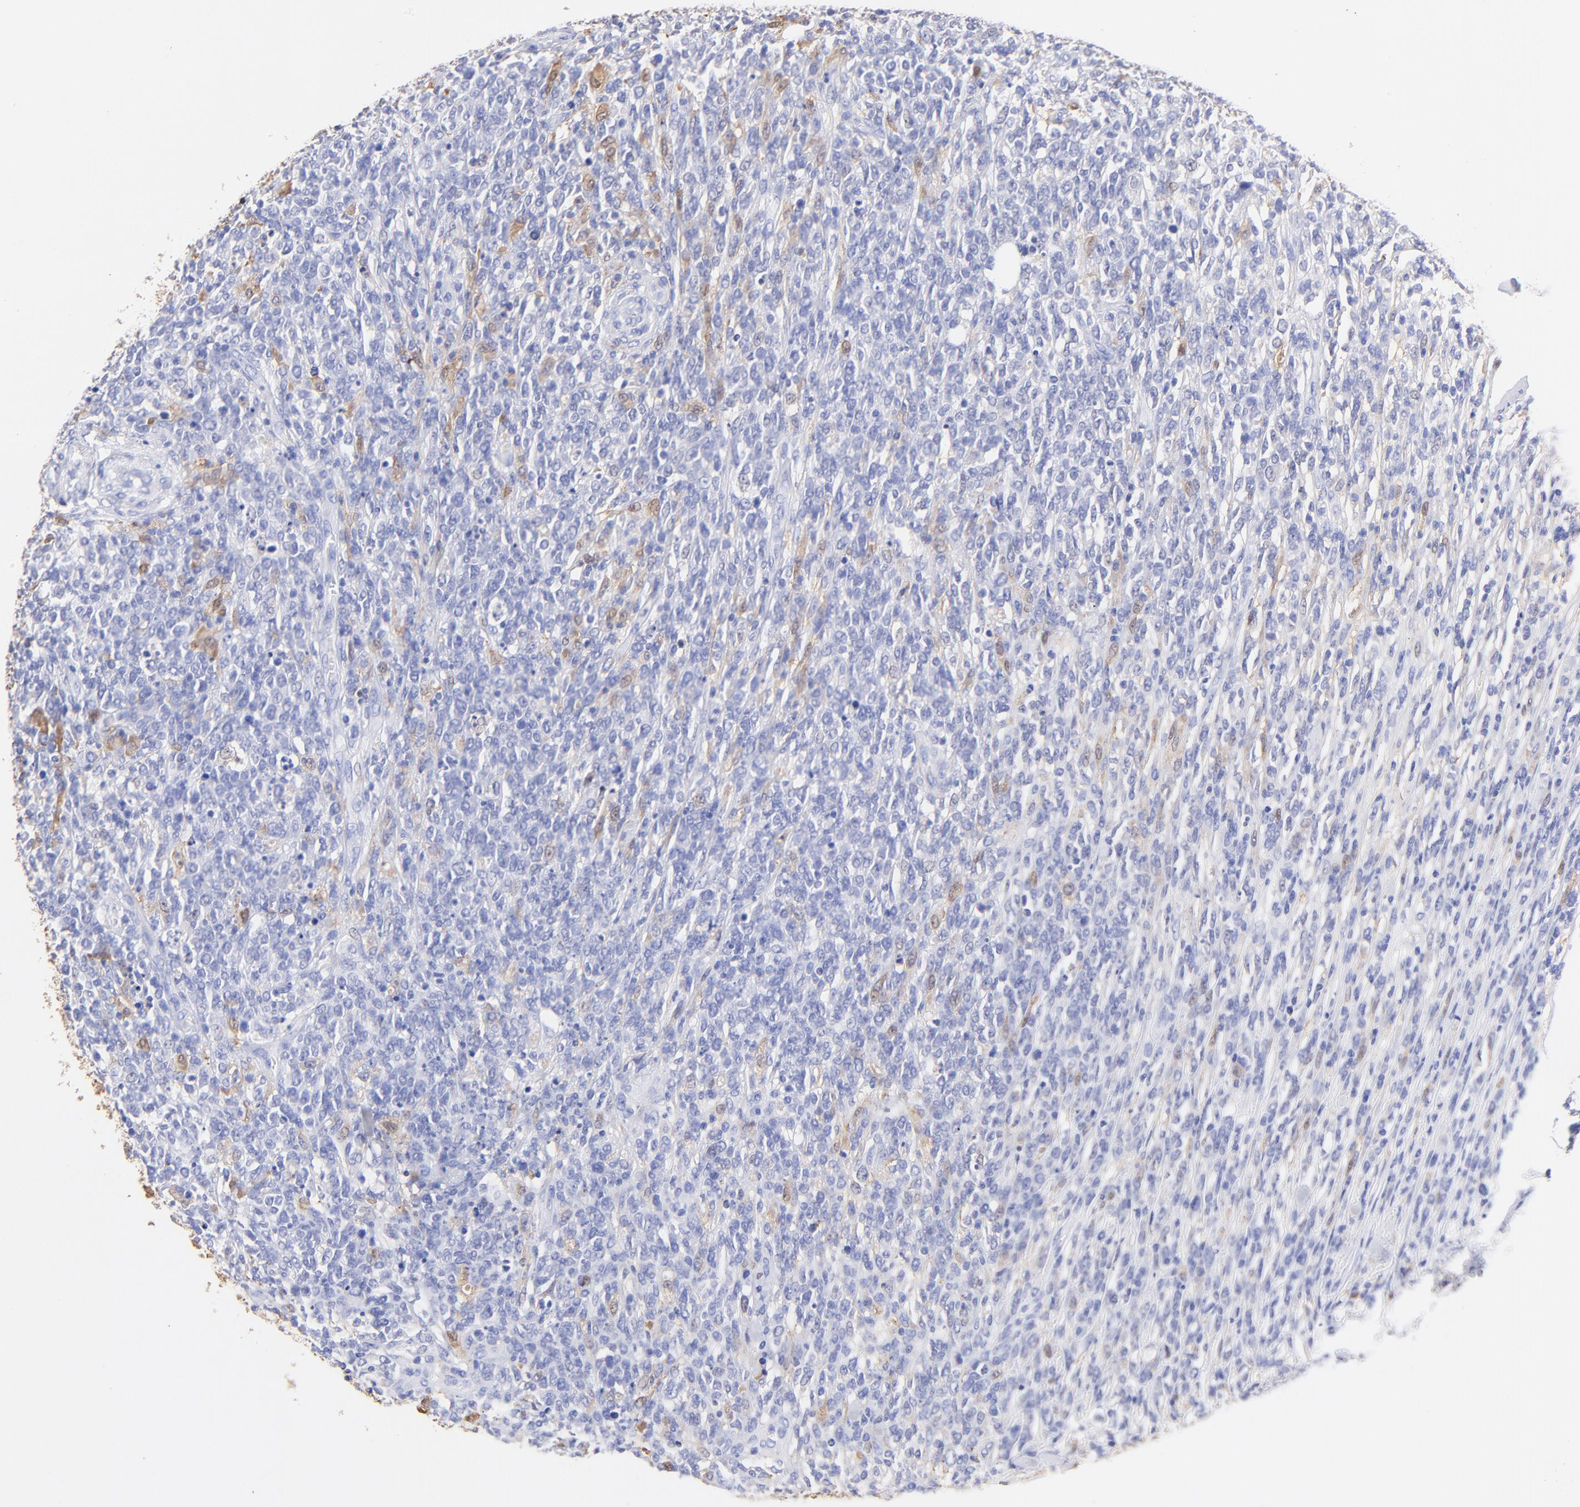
{"staining": {"intensity": "weak", "quantity": "<25%", "location": "cytoplasmic/membranous"}, "tissue": "lymphoma", "cell_type": "Tumor cells", "image_type": "cancer", "snomed": [{"axis": "morphology", "description": "Malignant lymphoma, non-Hodgkin's type, High grade"}, {"axis": "topography", "description": "Lymph node"}], "caption": "Immunohistochemical staining of lymphoma displays no significant positivity in tumor cells. Brightfield microscopy of IHC stained with DAB (3,3'-diaminobenzidine) (brown) and hematoxylin (blue), captured at high magnification.", "gene": "ALDH1A1", "patient": {"sex": "female", "age": 73}}